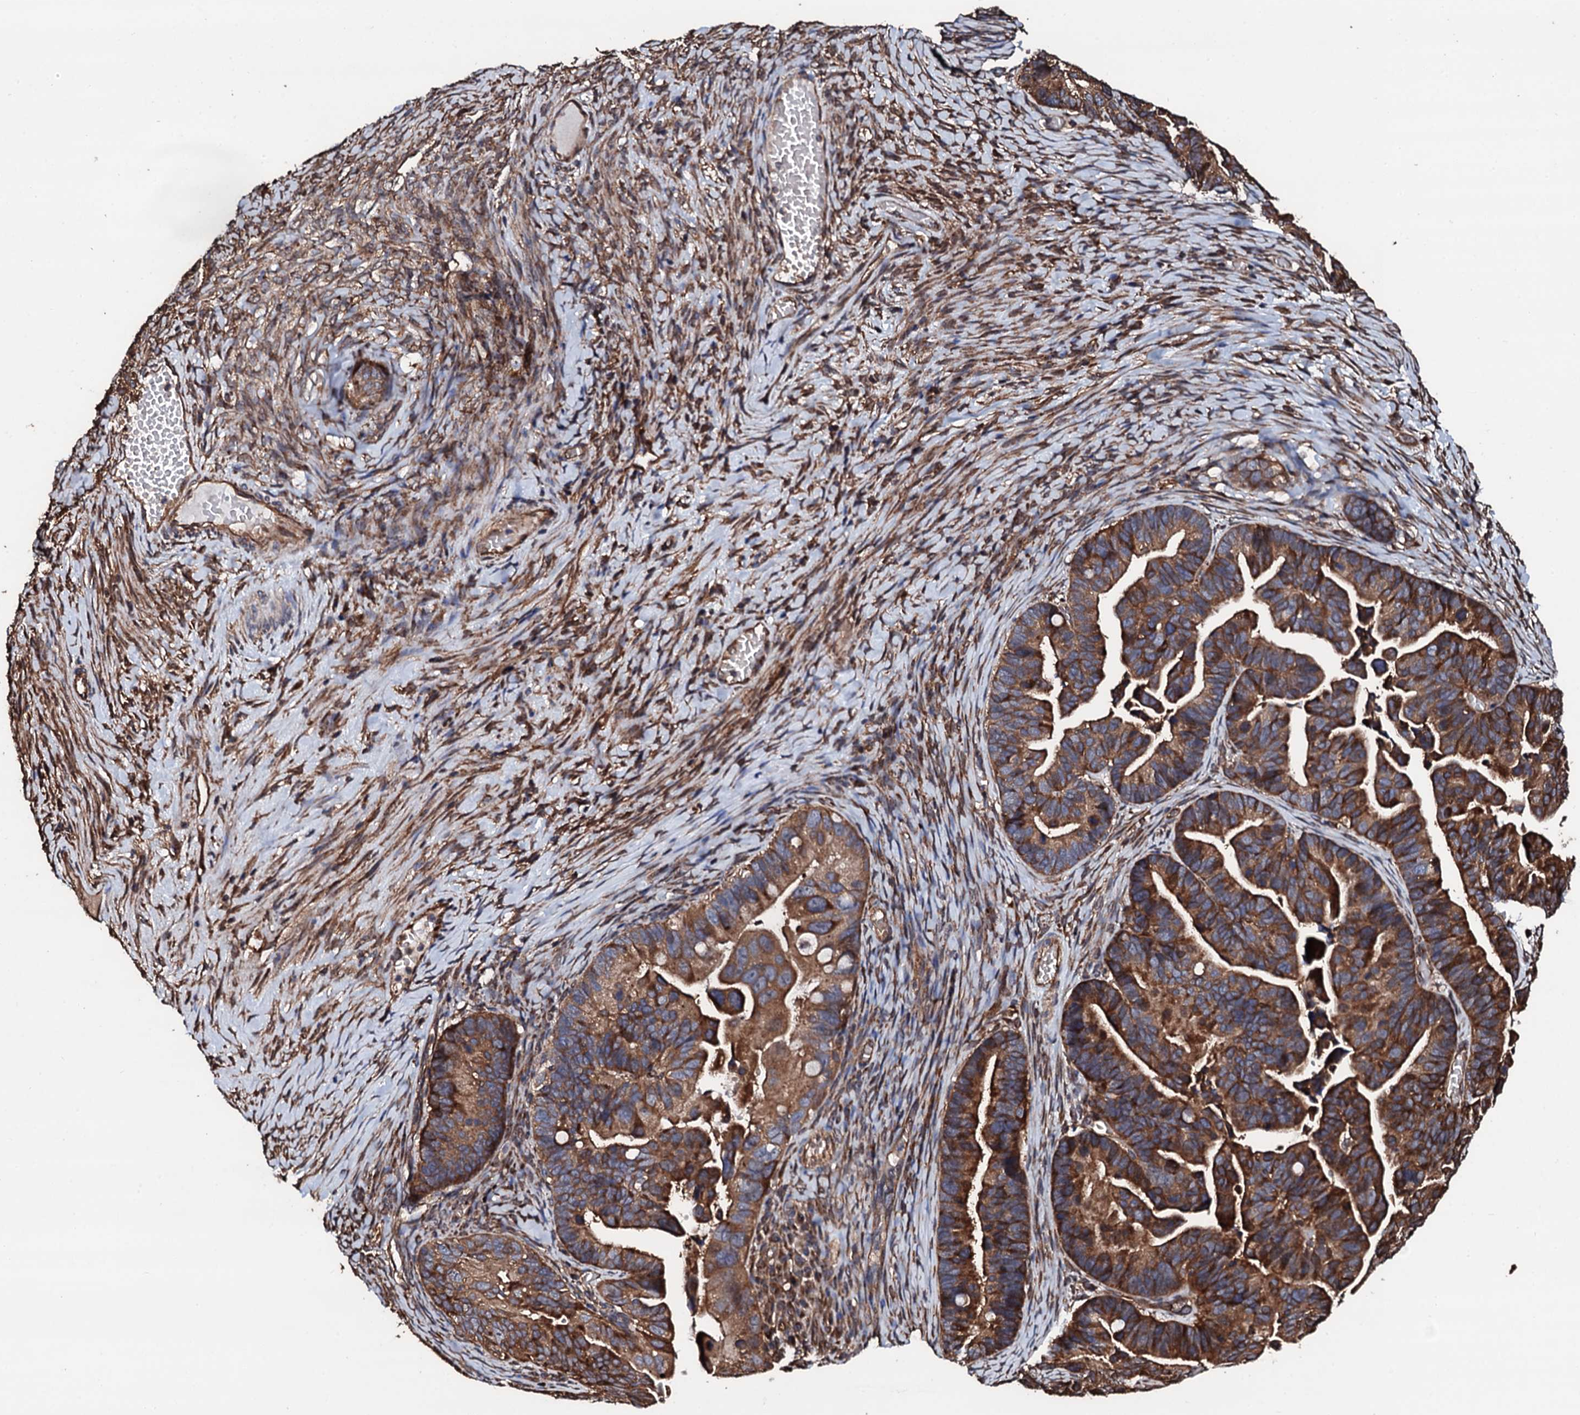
{"staining": {"intensity": "moderate", "quantity": ">75%", "location": "cytoplasmic/membranous"}, "tissue": "ovarian cancer", "cell_type": "Tumor cells", "image_type": "cancer", "snomed": [{"axis": "morphology", "description": "Cystadenocarcinoma, serous, NOS"}, {"axis": "topography", "description": "Ovary"}], "caption": "This is a histology image of IHC staining of ovarian cancer (serous cystadenocarcinoma), which shows moderate positivity in the cytoplasmic/membranous of tumor cells.", "gene": "CKAP5", "patient": {"sex": "female", "age": 56}}